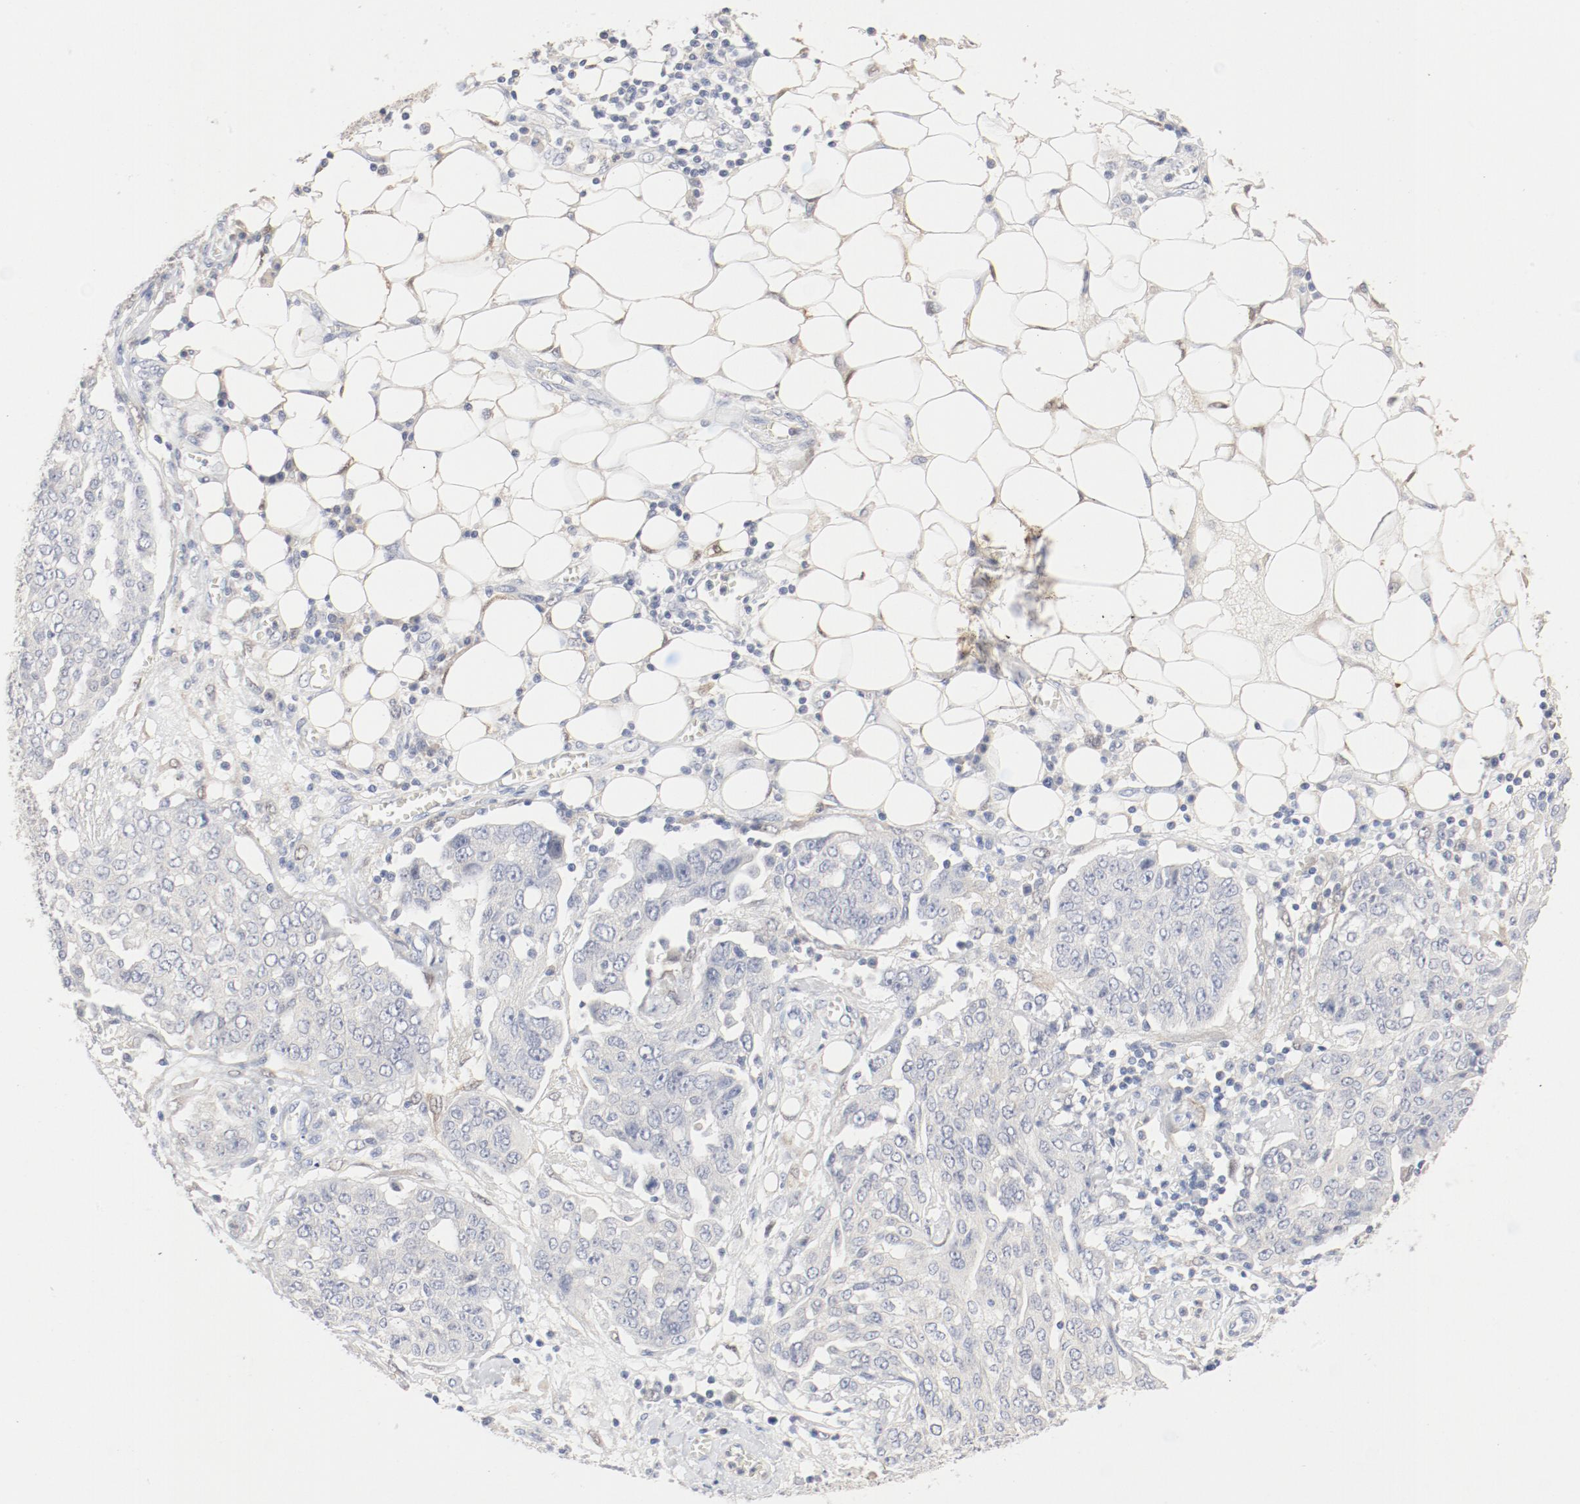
{"staining": {"intensity": "negative", "quantity": "none", "location": "none"}, "tissue": "ovarian cancer", "cell_type": "Tumor cells", "image_type": "cancer", "snomed": [{"axis": "morphology", "description": "Cystadenocarcinoma, serous, NOS"}, {"axis": "topography", "description": "Soft tissue"}, {"axis": "topography", "description": "Ovary"}], "caption": "This is an immunohistochemistry micrograph of serous cystadenocarcinoma (ovarian). There is no positivity in tumor cells.", "gene": "PGM1", "patient": {"sex": "female", "age": 57}}